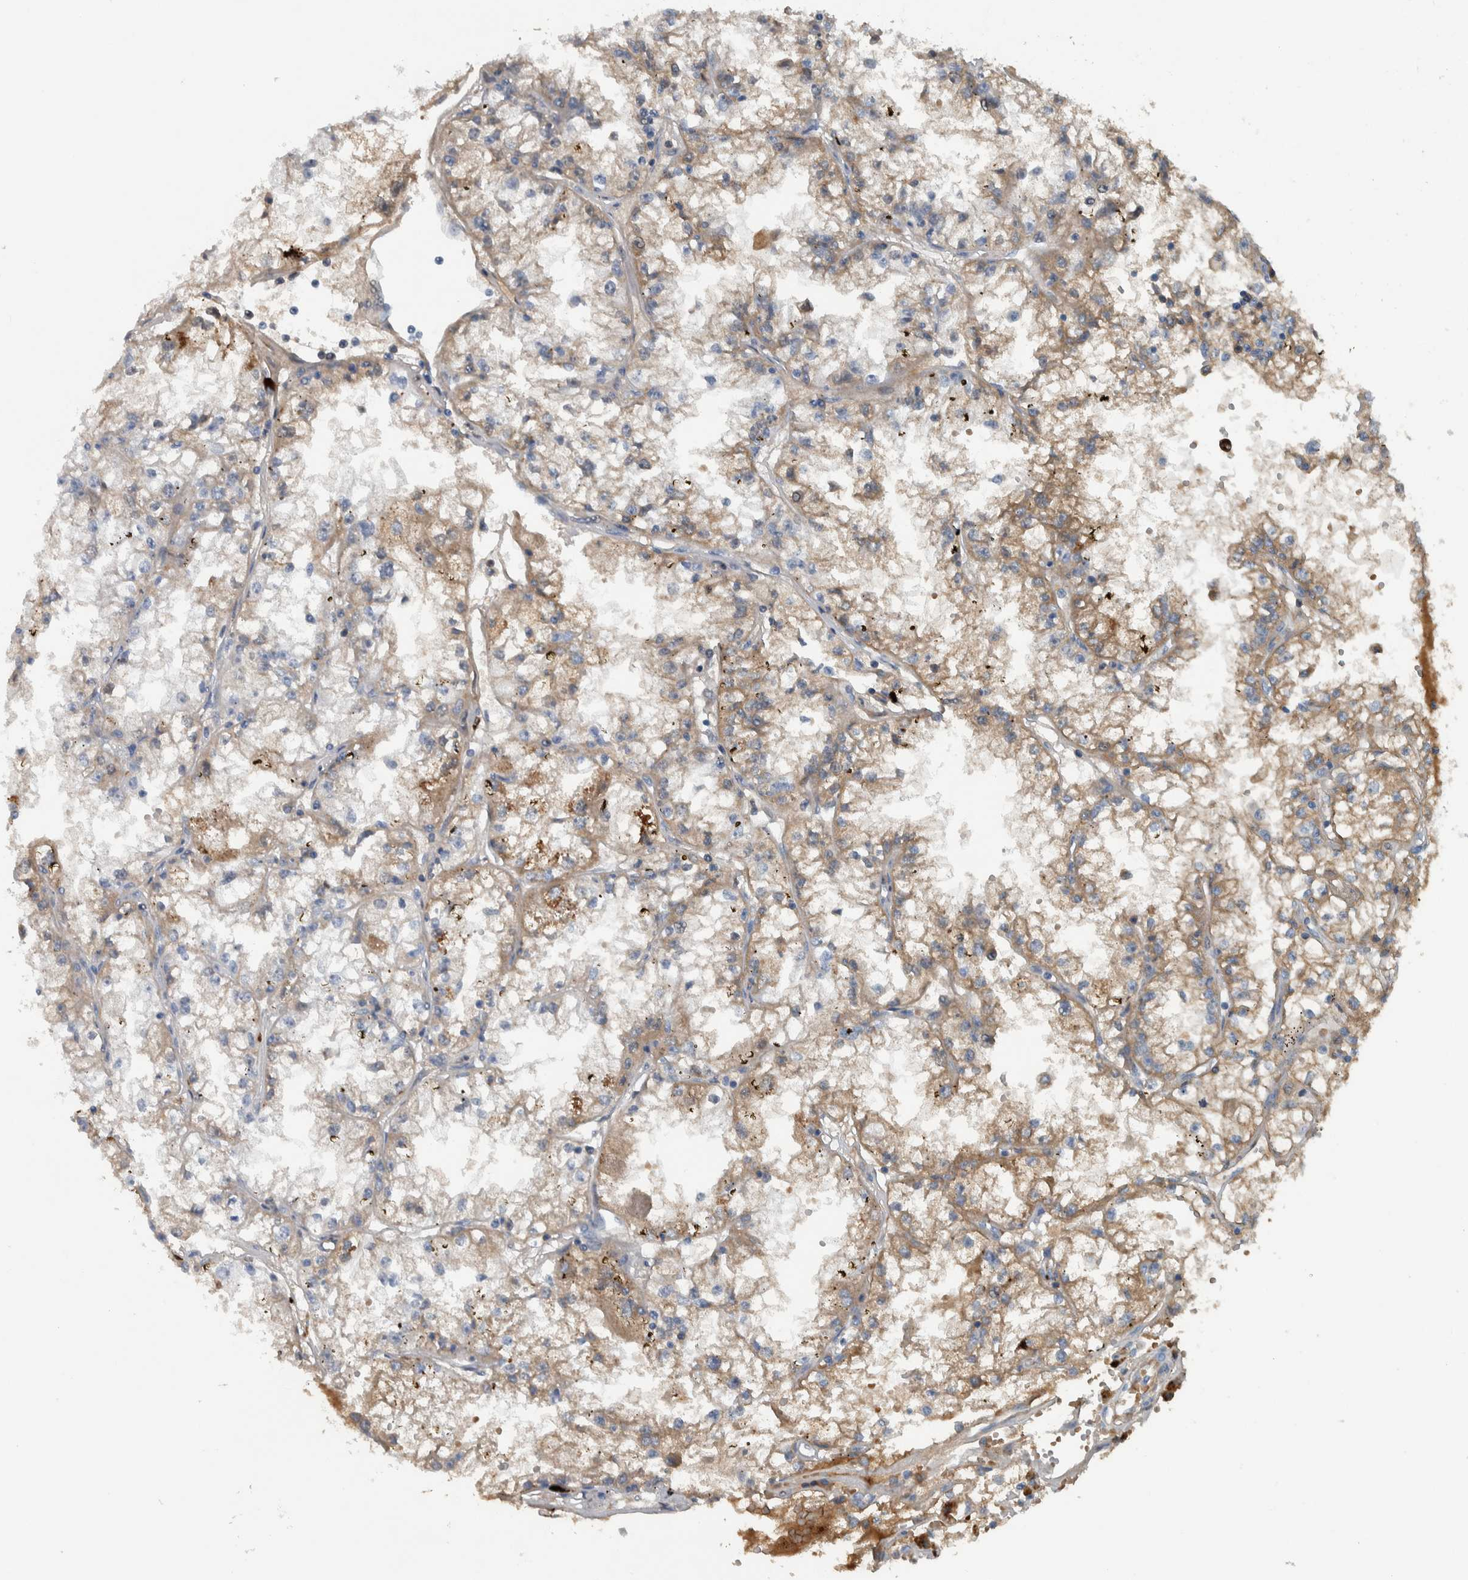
{"staining": {"intensity": "weak", "quantity": ">75%", "location": "cytoplasmic/membranous"}, "tissue": "renal cancer", "cell_type": "Tumor cells", "image_type": "cancer", "snomed": [{"axis": "morphology", "description": "Adenocarcinoma, NOS"}, {"axis": "topography", "description": "Kidney"}], "caption": "Brown immunohistochemical staining in adenocarcinoma (renal) displays weak cytoplasmic/membranous expression in approximately >75% of tumor cells. (IHC, brightfield microscopy, high magnification).", "gene": "SERPINC1", "patient": {"sex": "male", "age": 56}}